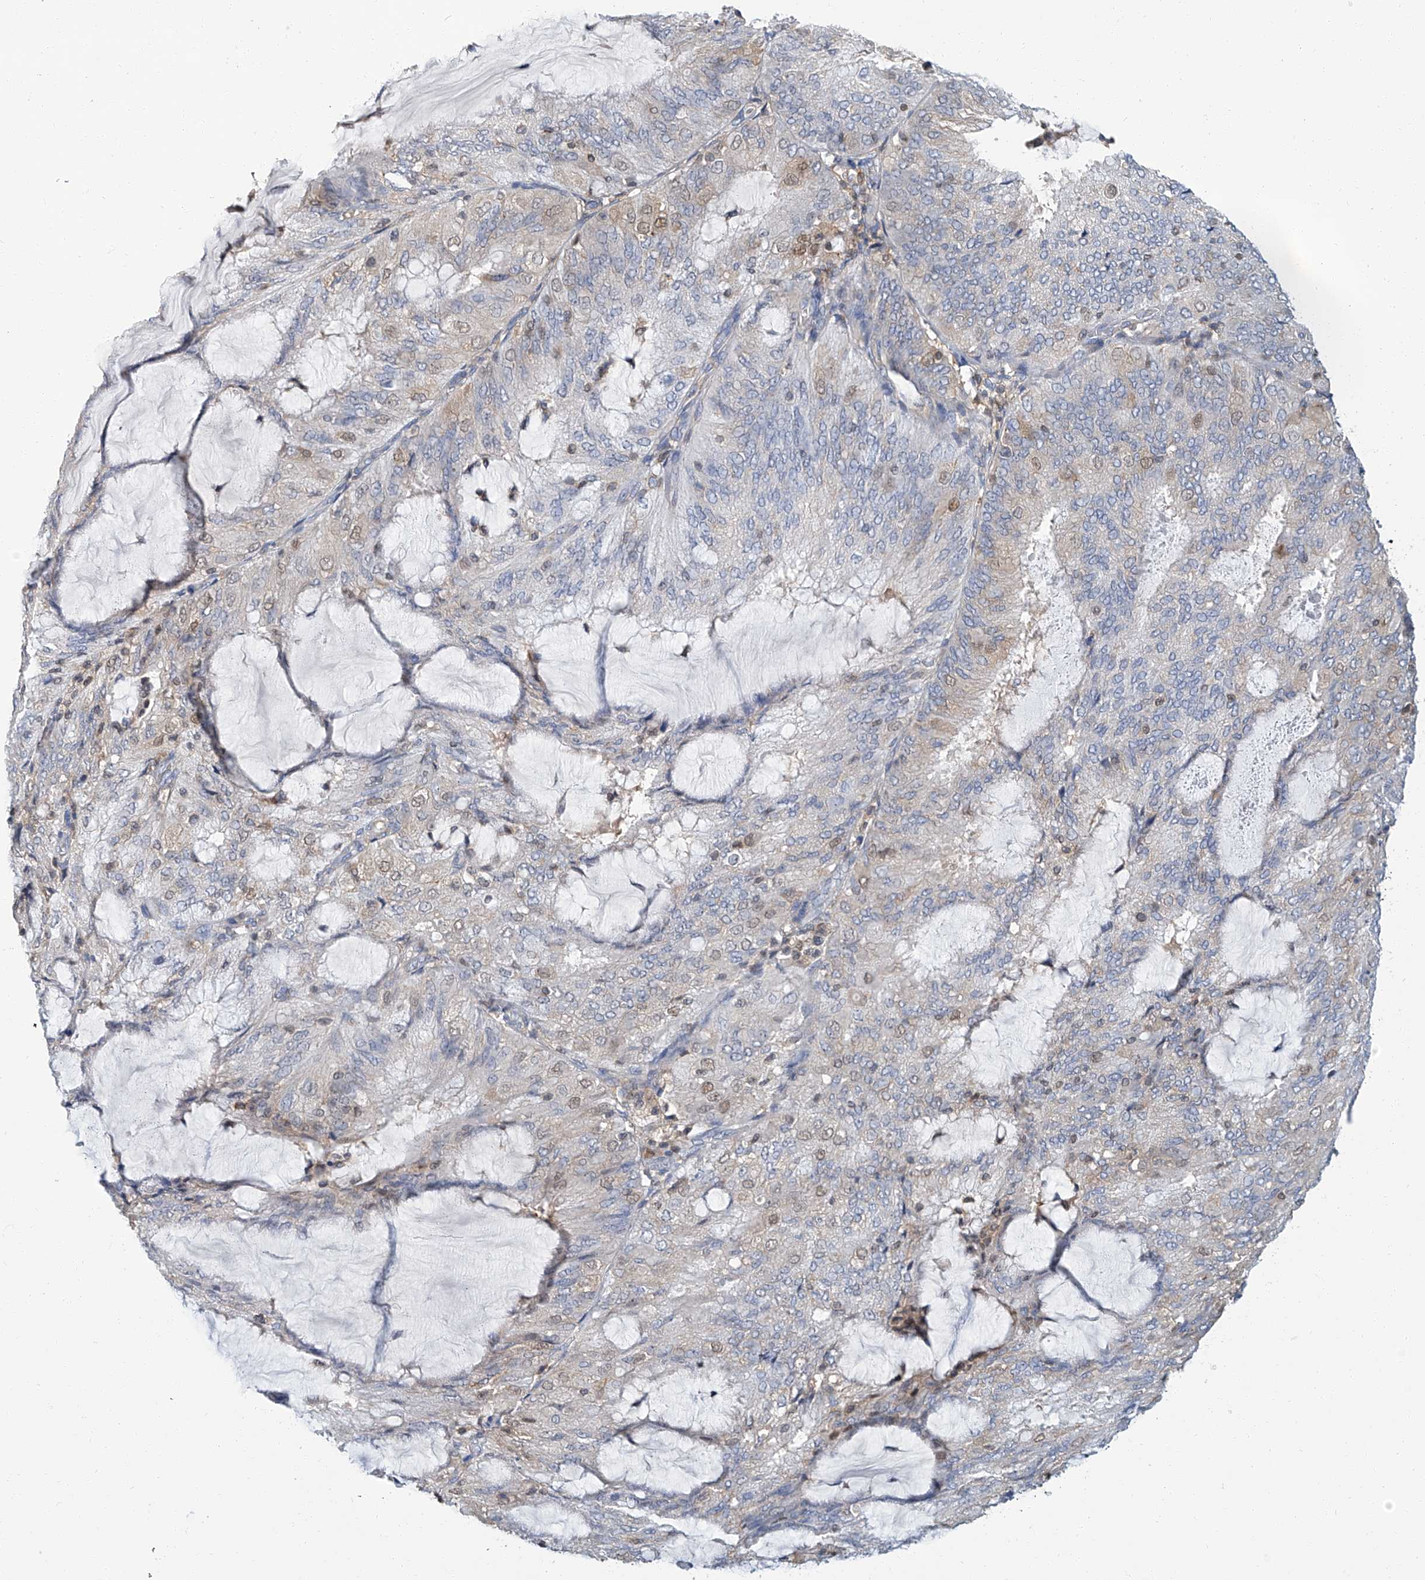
{"staining": {"intensity": "moderate", "quantity": "<25%", "location": "nuclear"}, "tissue": "endometrial cancer", "cell_type": "Tumor cells", "image_type": "cancer", "snomed": [{"axis": "morphology", "description": "Adenocarcinoma, NOS"}, {"axis": "topography", "description": "Endometrium"}], "caption": "Immunohistochemical staining of human endometrial cancer (adenocarcinoma) exhibits moderate nuclear protein expression in about <25% of tumor cells. (Brightfield microscopy of DAB IHC at high magnification).", "gene": "PSMB10", "patient": {"sex": "female", "age": 81}}